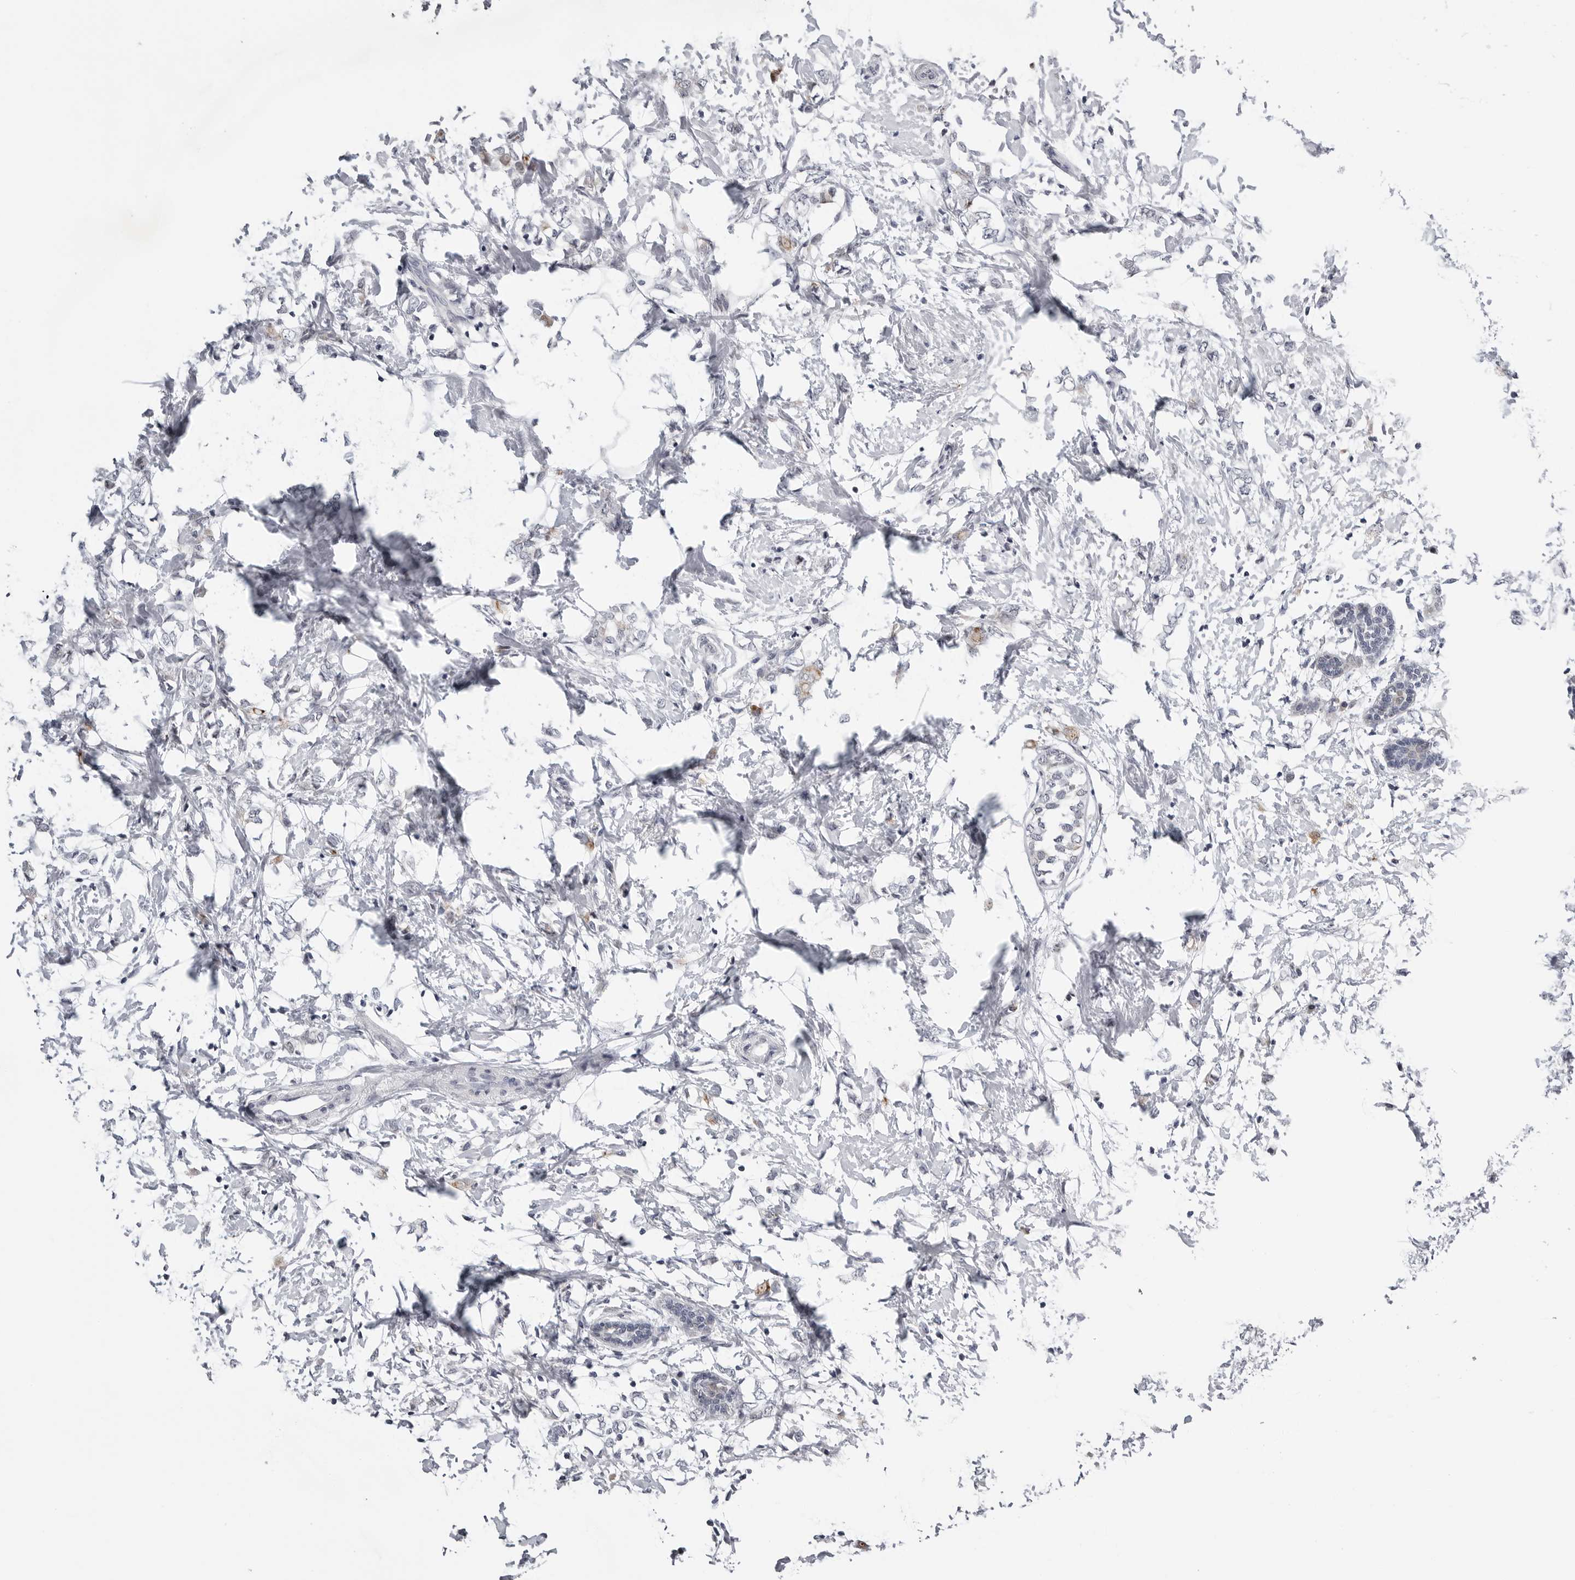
{"staining": {"intensity": "negative", "quantity": "none", "location": "none"}, "tissue": "breast cancer", "cell_type": "Tumor cells", "image_type": "cancer", "snomed": [{"axis": "morphology", "description": "Normal tissue, NOS"}, {"axis": "morphology", "description": "Lobular carcinoma"}, {"axis": "topography", "description": "Breast"}], "caption": "Immunohistochemistry (IHC) of human breast lobular carcinoma exhibits no positivity in tumor cells. The staining is performed using DAB brown chromogen with nuclei counter-stained in using hematoxylin.", "gene": "CDK20", "patient": {"sex": "female", "age": 47}}